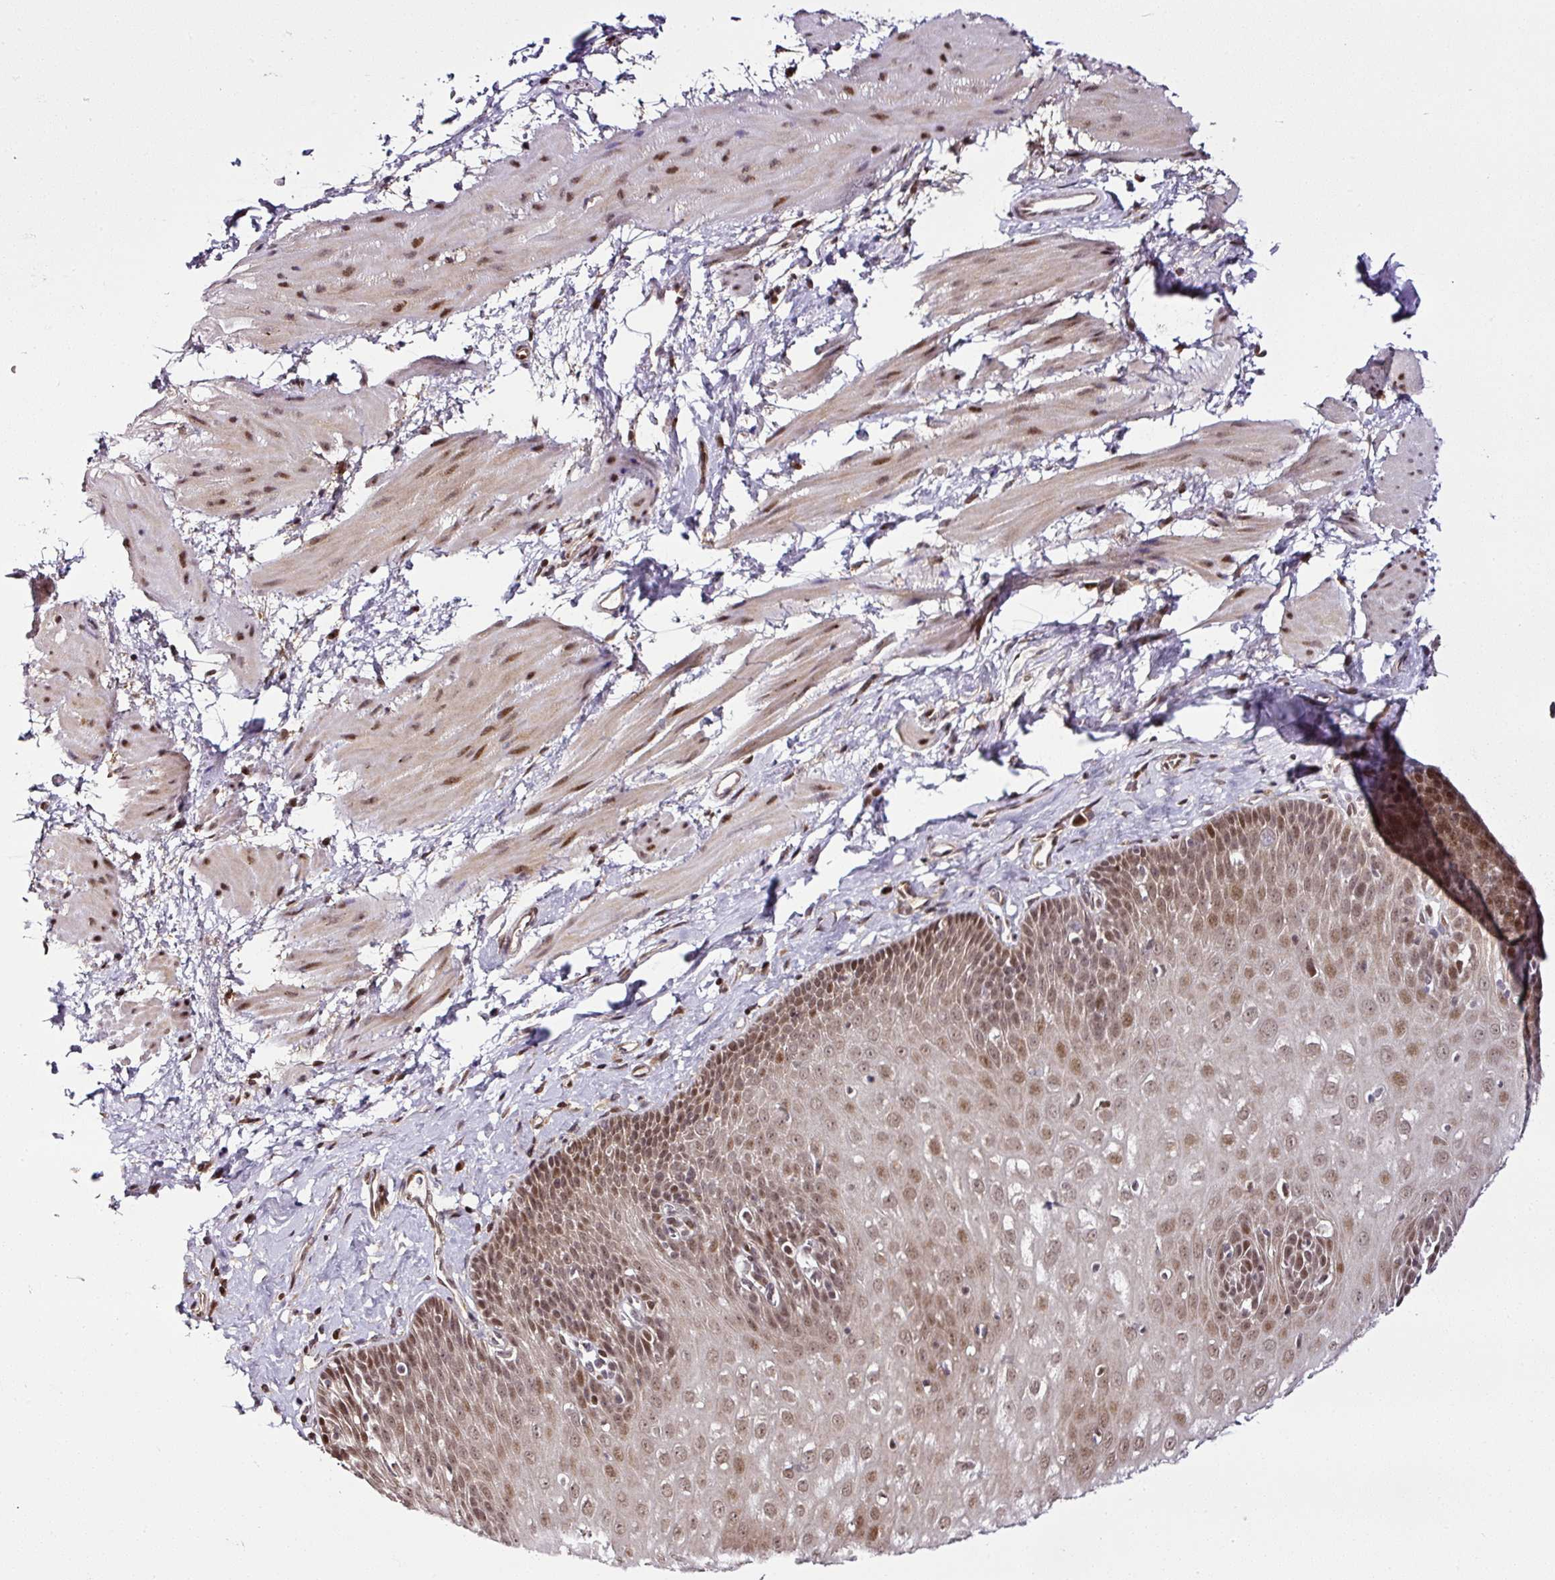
{"staining": {"intensity": "strong", "quantity": "25%-75%", "location": "nuclear"}, "tissue": "esophagus", "cell_type": "Squamous epithelial cells", "image_type": "normal", "snomed": [{"axis": "morphology", "description": "Normal tissue, NOS"}, {"axis": "topography", "description": "Esophagus"}], "caption": "Immunohistochemistry (DAB) staining of benign human esophagus demonstrates strong nuclear protein positivity in about 25%-75% of squamous epithelial cells.", "gene": "COPRS", "patient": {"sex": "female", "age": 61}}